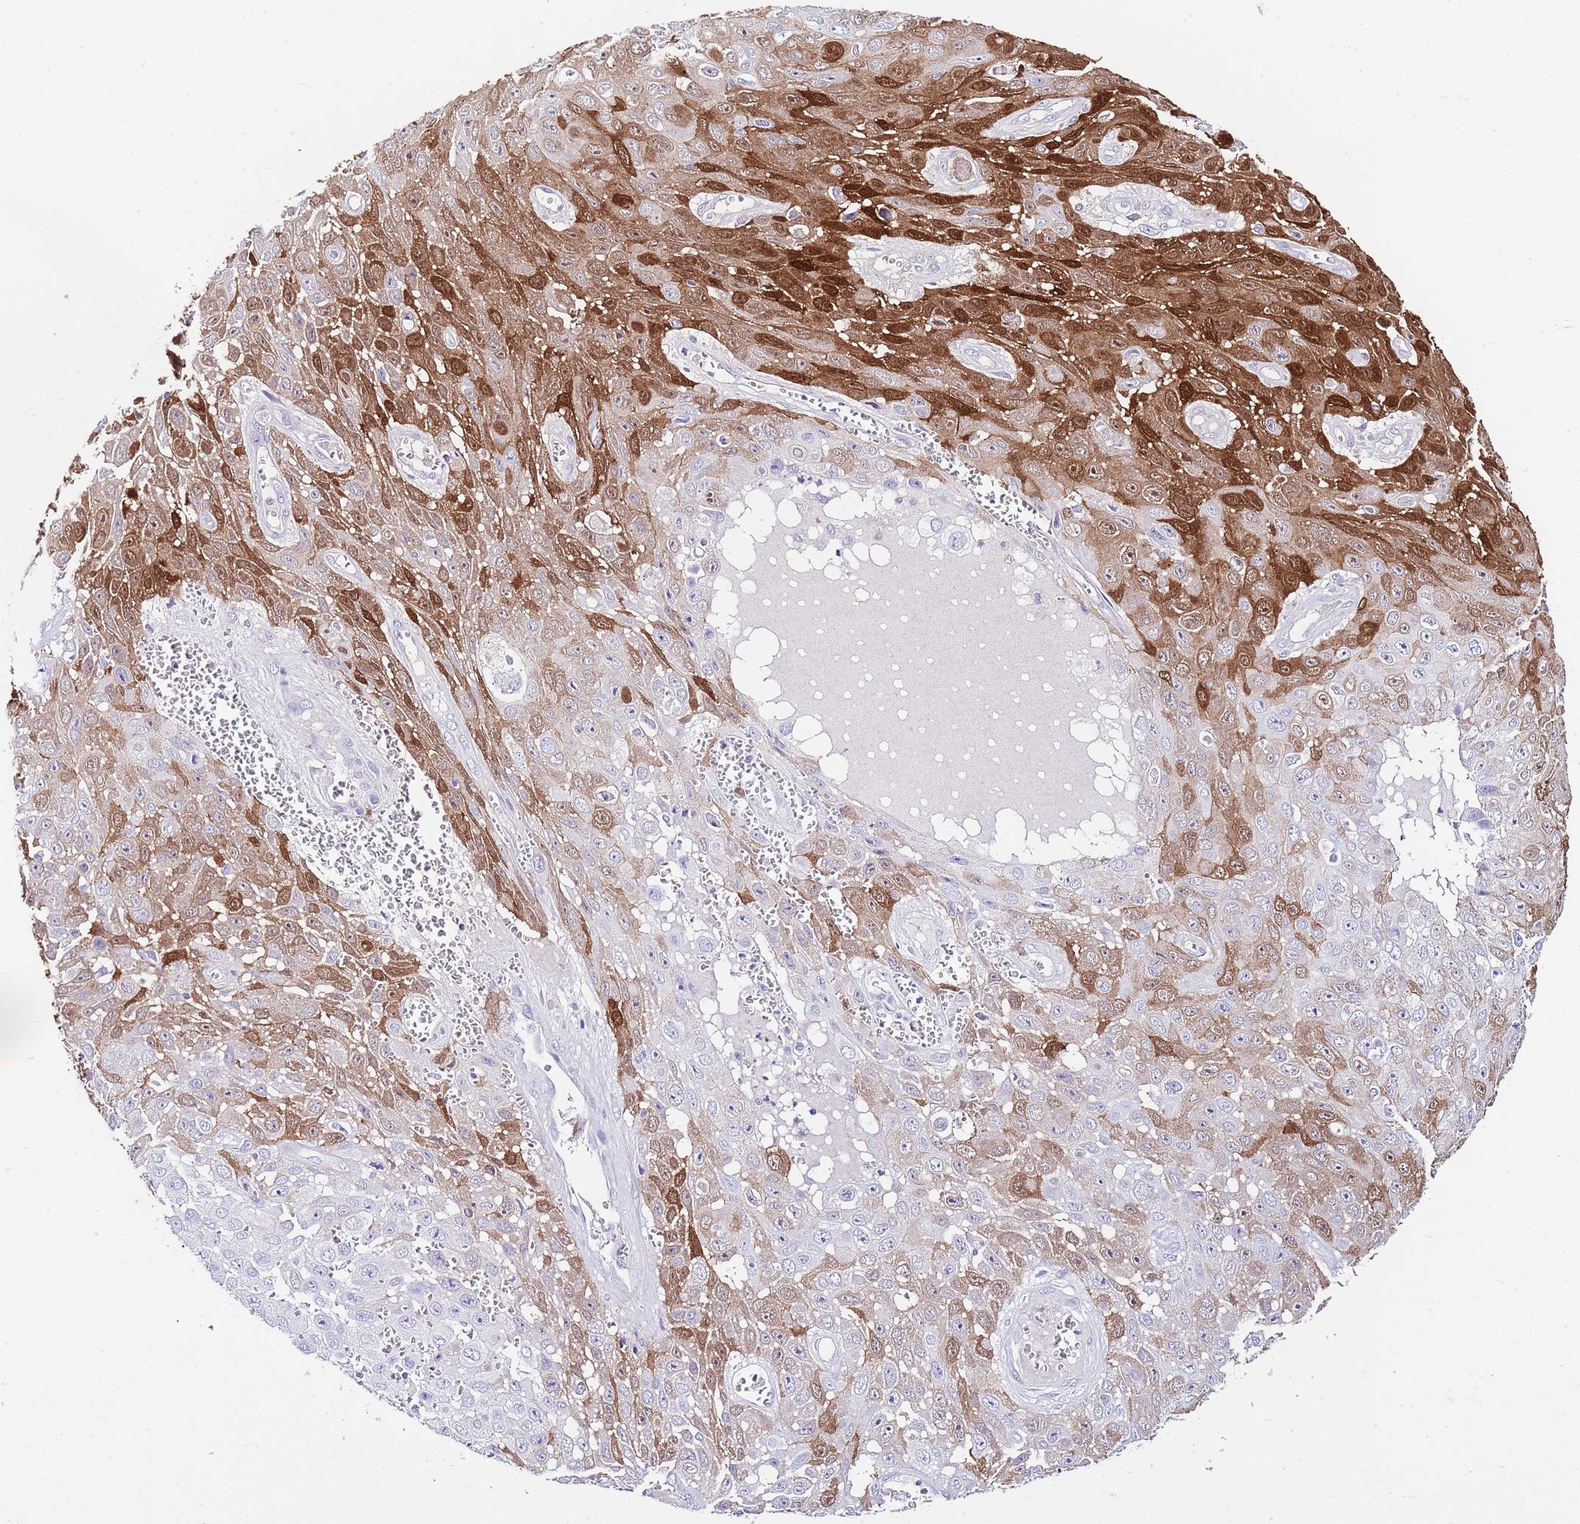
{"staining": {"intensity": "moderate", "quantity": "25%-75%", "location": "cytoplasmic/membranous,nuclear"}, "tissue": "skin cancer", "cell_type": "Tumor cells", "image_type": "cancer", "snomed": [{"axis": "morphology", "description": "Squamous cell carcinoma, NOS"}, {"axis": "topography", "description": "Skin"}], "caption": "Human skin cancer (squamous cell carcinoma) stained for a protein (brown) reveals moderate cytoplasmic/membranous and nuclear positive staining in about 25%-75% of tumor cells.", "gene": "ALDH3A1", "patient": {"sex": "male", "age": 82}}